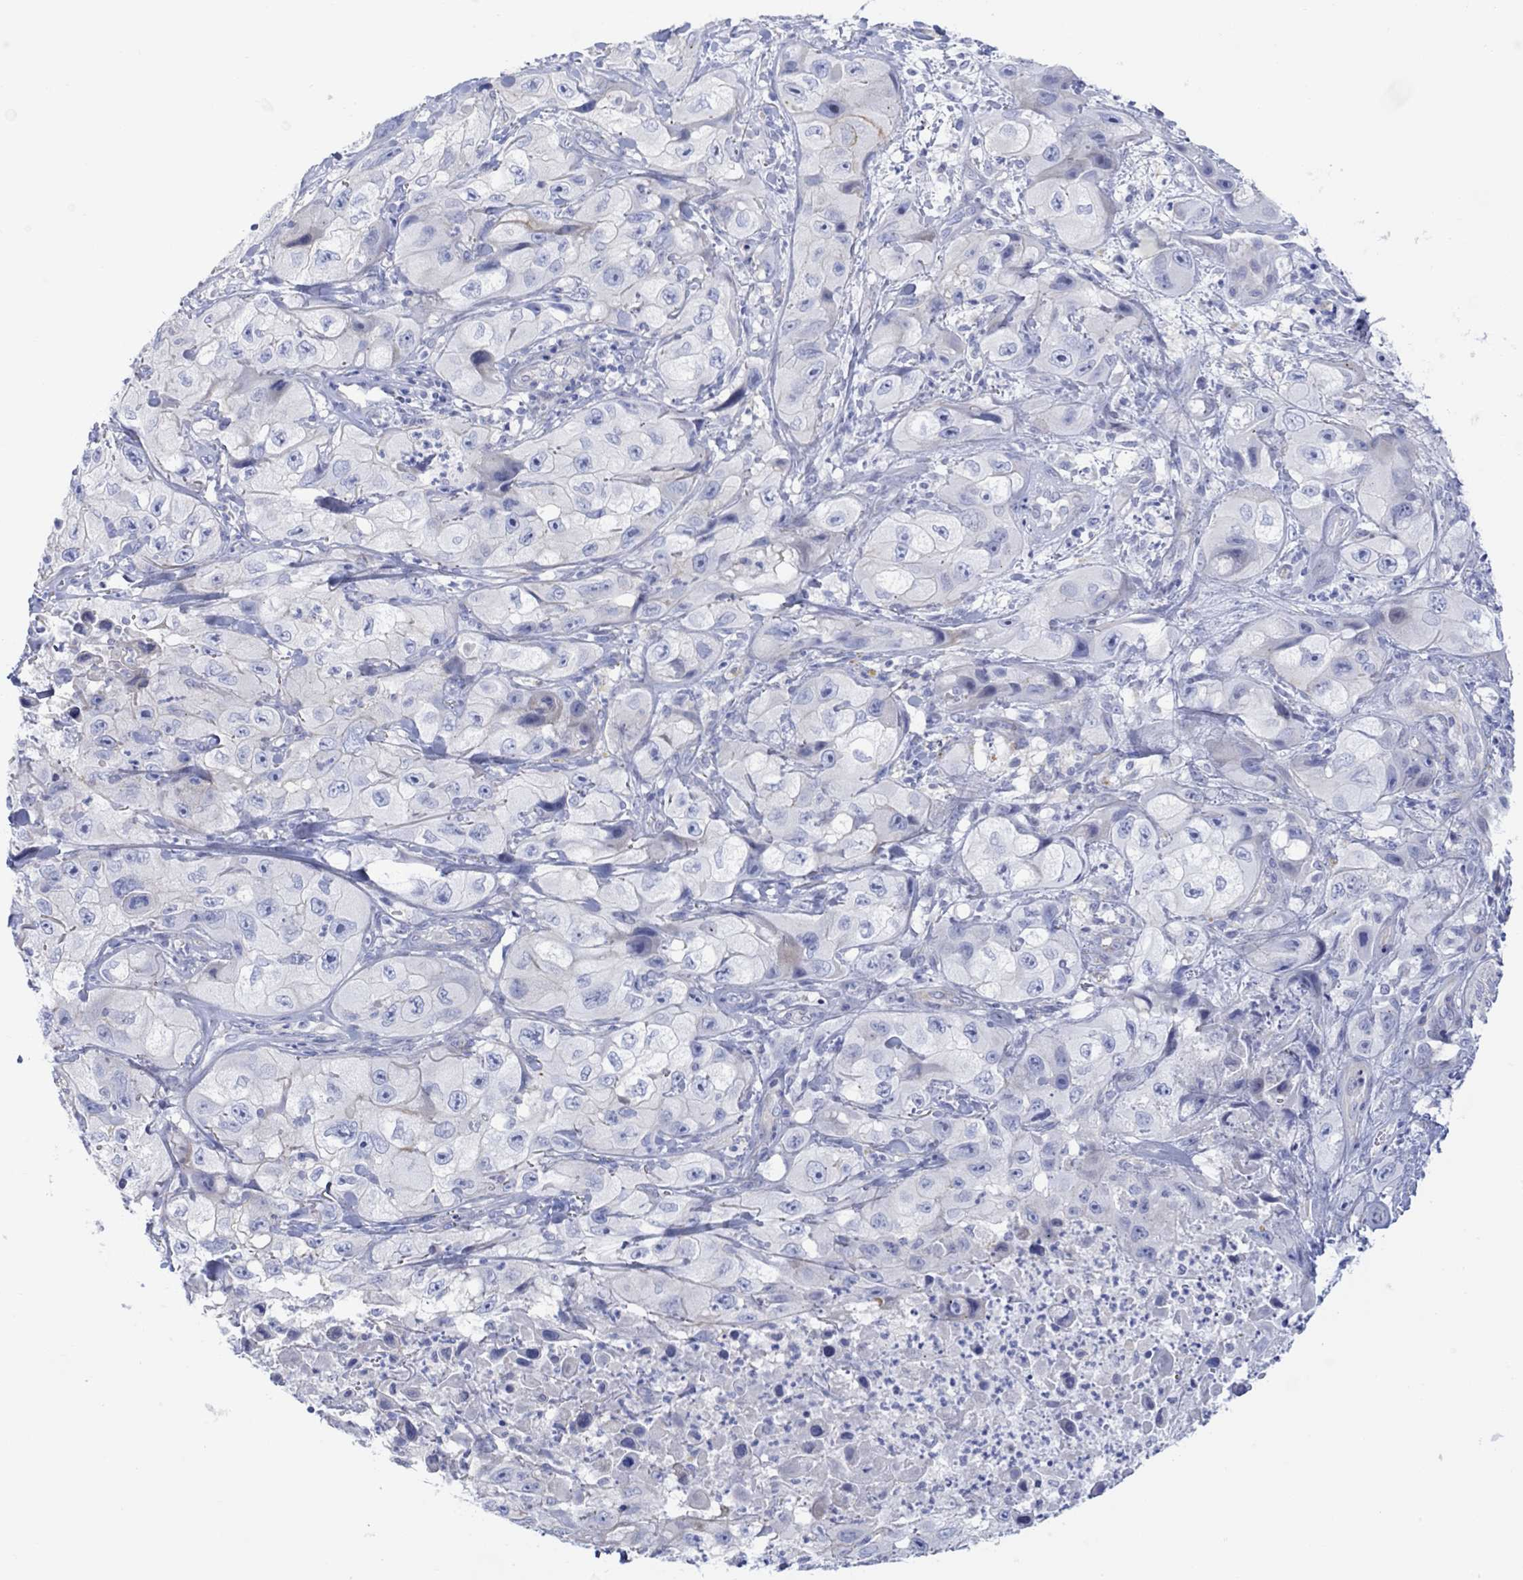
{"staining": {"intensity": "negative", "quantity": "none", "location": "none"}, "tissue": "skin cancer", "cell_type": "Tumor cells", "image_type": "cancer", "snomed": [{"axis": "morphology", "description": "Squamous cell carcinoma, NOS"}, {"axis": "topography", "description": "Skin"}, {"axis": "topography", "description": "Subcutis"}], "caption": "IHC micrograph of skin cancer stained for a protein (brown), which reveals no positivity in tumor cells. The staining was performed using DAB (3,3'-diaminobenzidine) to visualize the protein expression in brown, while the nuclei were stained in blue with hematoxylin (Magnification: 20x).", "gene": "TLDC2", "patient": {"sex": "male", "age": 73}}